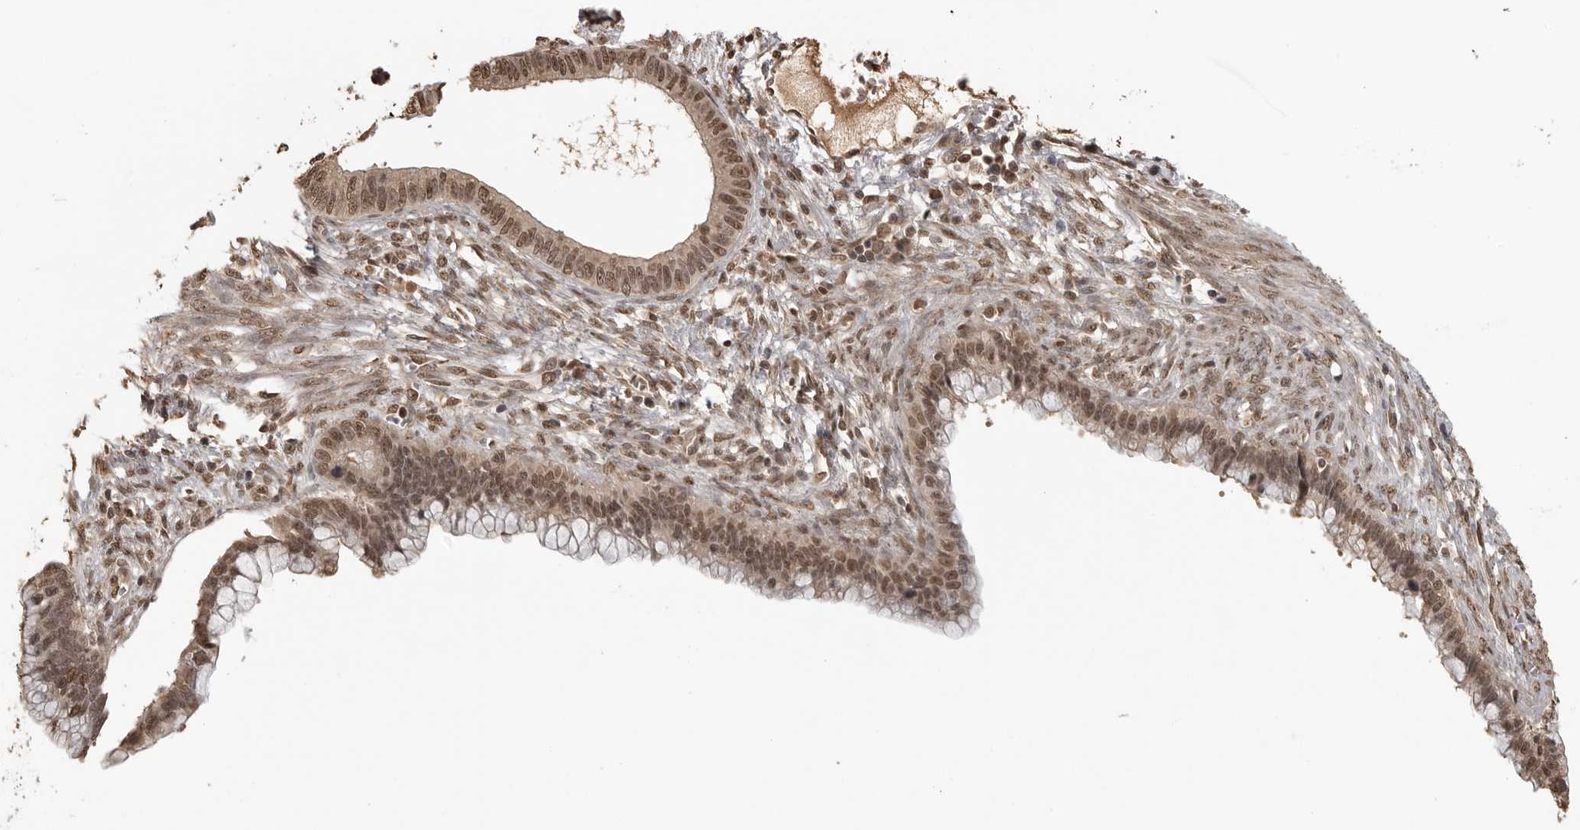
{"staining": {"intensity": "moderate", "quantity": ">75%", "location": "nuclear"}, "tissue": "cervical cancer", "cell_type": "Tumor cells", "image_type": "cancer", "snomed": [{"axis": "morphology", "description": "Adenocarcinoma, NOS"}, {"axis": "topography", "description": "Cervix"}], "caption": "Tumor cells demonstrate moderate nuclear positivity in about >75% of cells in cervical adenocarcinoma.", "gene": "CLOCK", "patient": {"sex": "female", "age": 44}}